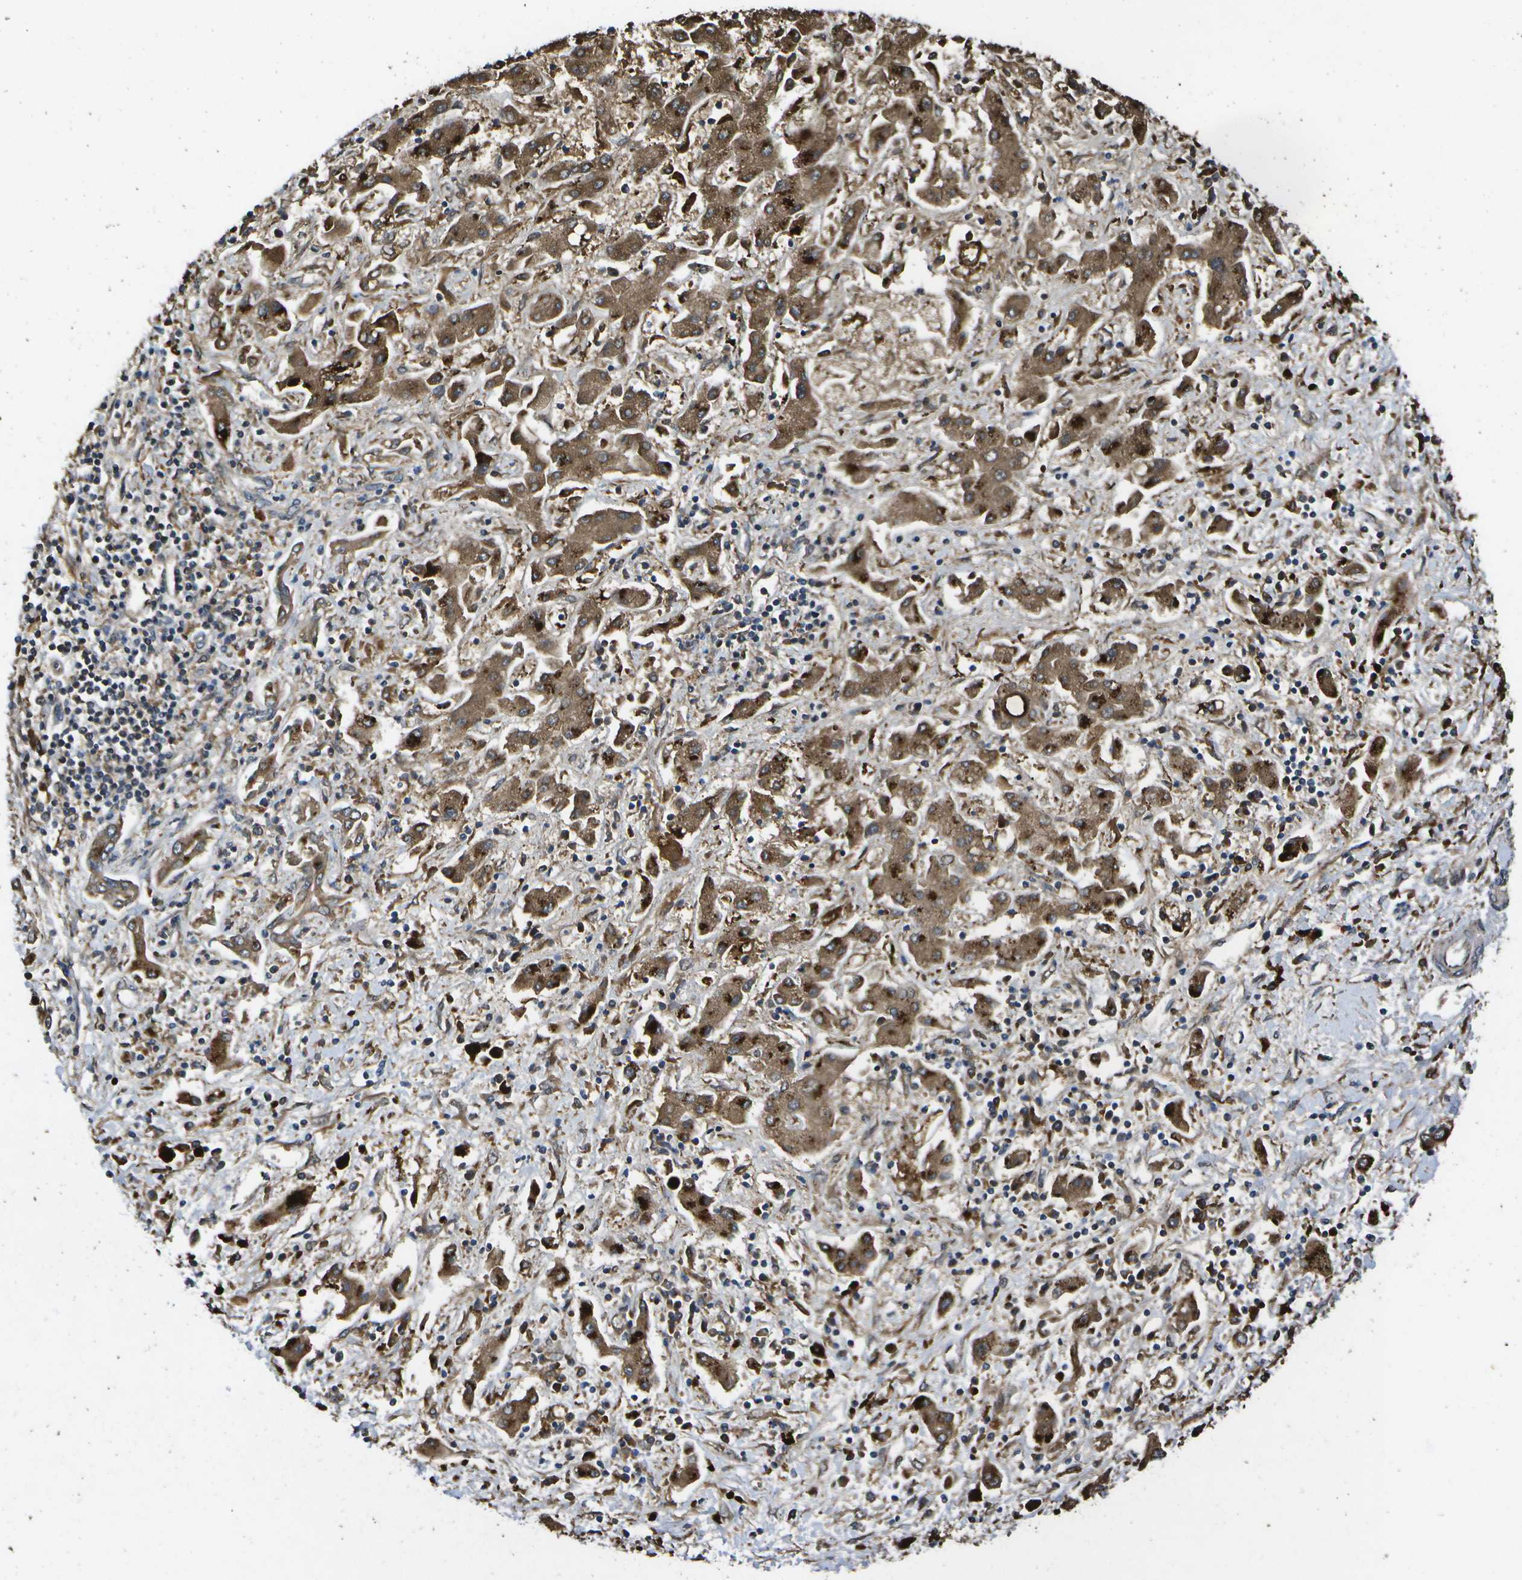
{"staining": {"intensity": "moderate", "quantity": ">75%", "location": "cytoplasmic/membranous"}, "tissue": "liver cancer", "cell_type": "Tumor cells", "image_type": "cancer", "snomed": [{"axis": "morphology", "description": "Cholangiocarcinoma"}, {"axis": "topography", "description": "Liver"}], "caption": "Cholangiocarcinoma (liver) stained with DAB immunohistochemistry (IHC) exhibits medium levels of moderate cytoplasmic/membranous expression in approximately >75% of tumor cells.", "gene": "HFE", "patient": {"sex": "male", "age": 50}}